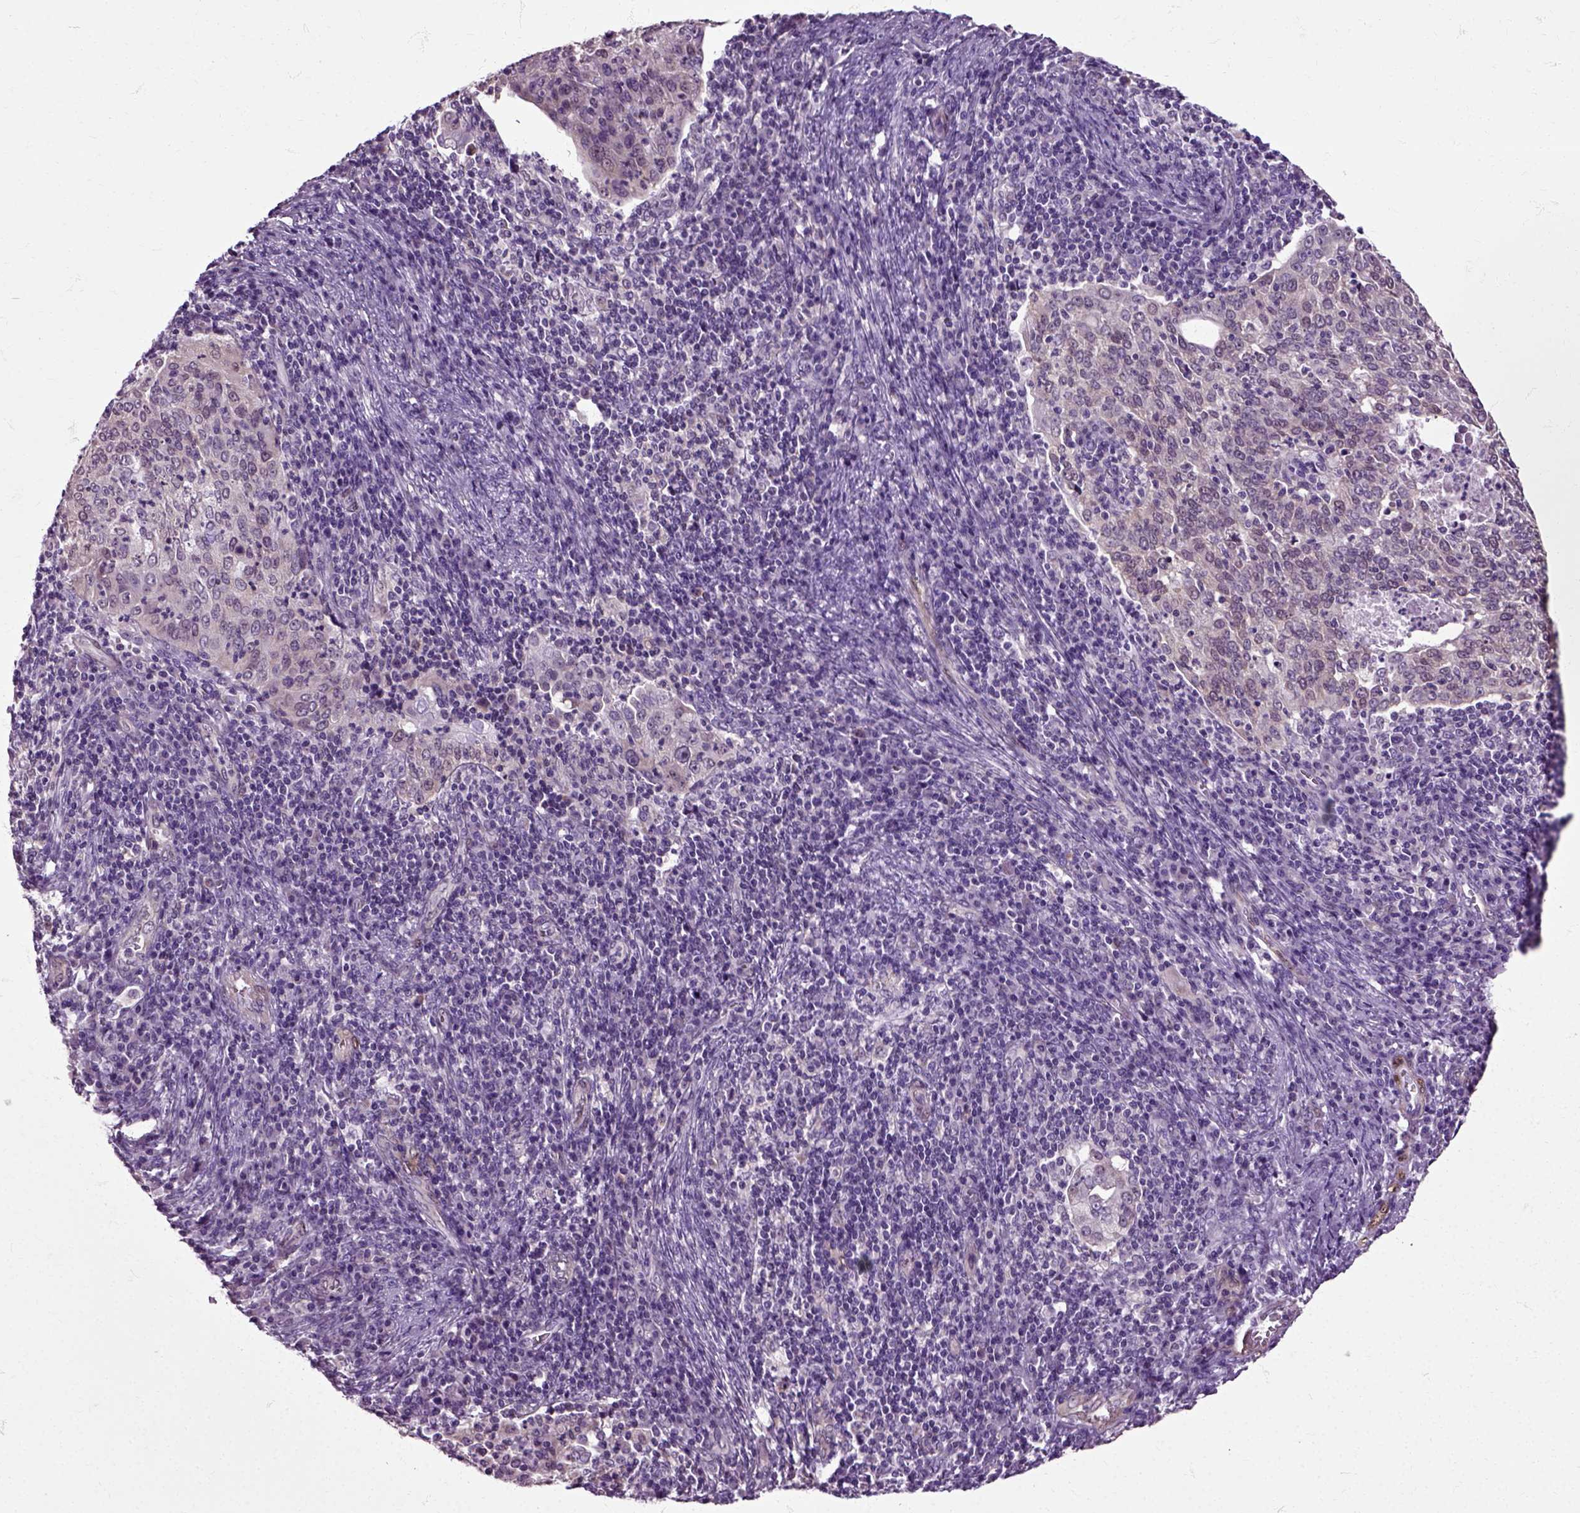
{"staining": {"intensity": "weak", "quantity": "<25%", "location": "cytoplasmic/membranous"}, "tissue": "cervical cancer", "cell_type": "Tumor cells", "image_type": "cancer", "snomed": [{"axis": "morphology", "description": "Squamous cell carcinoma, NOS"}, {"axis": "topography", "description": "Cervix"}], "caption": "Micrograph shows no protein expression in tumor cells of cervical squamous cell carcinoma tissue. The staining was performed using DAB to visualize the protein expression in brown, while the nuclei were stained in blue with hematoxylin (Magnification: 20x).", "gene": "HSPA2", "patient": {"sex": "female", "age": 39}}